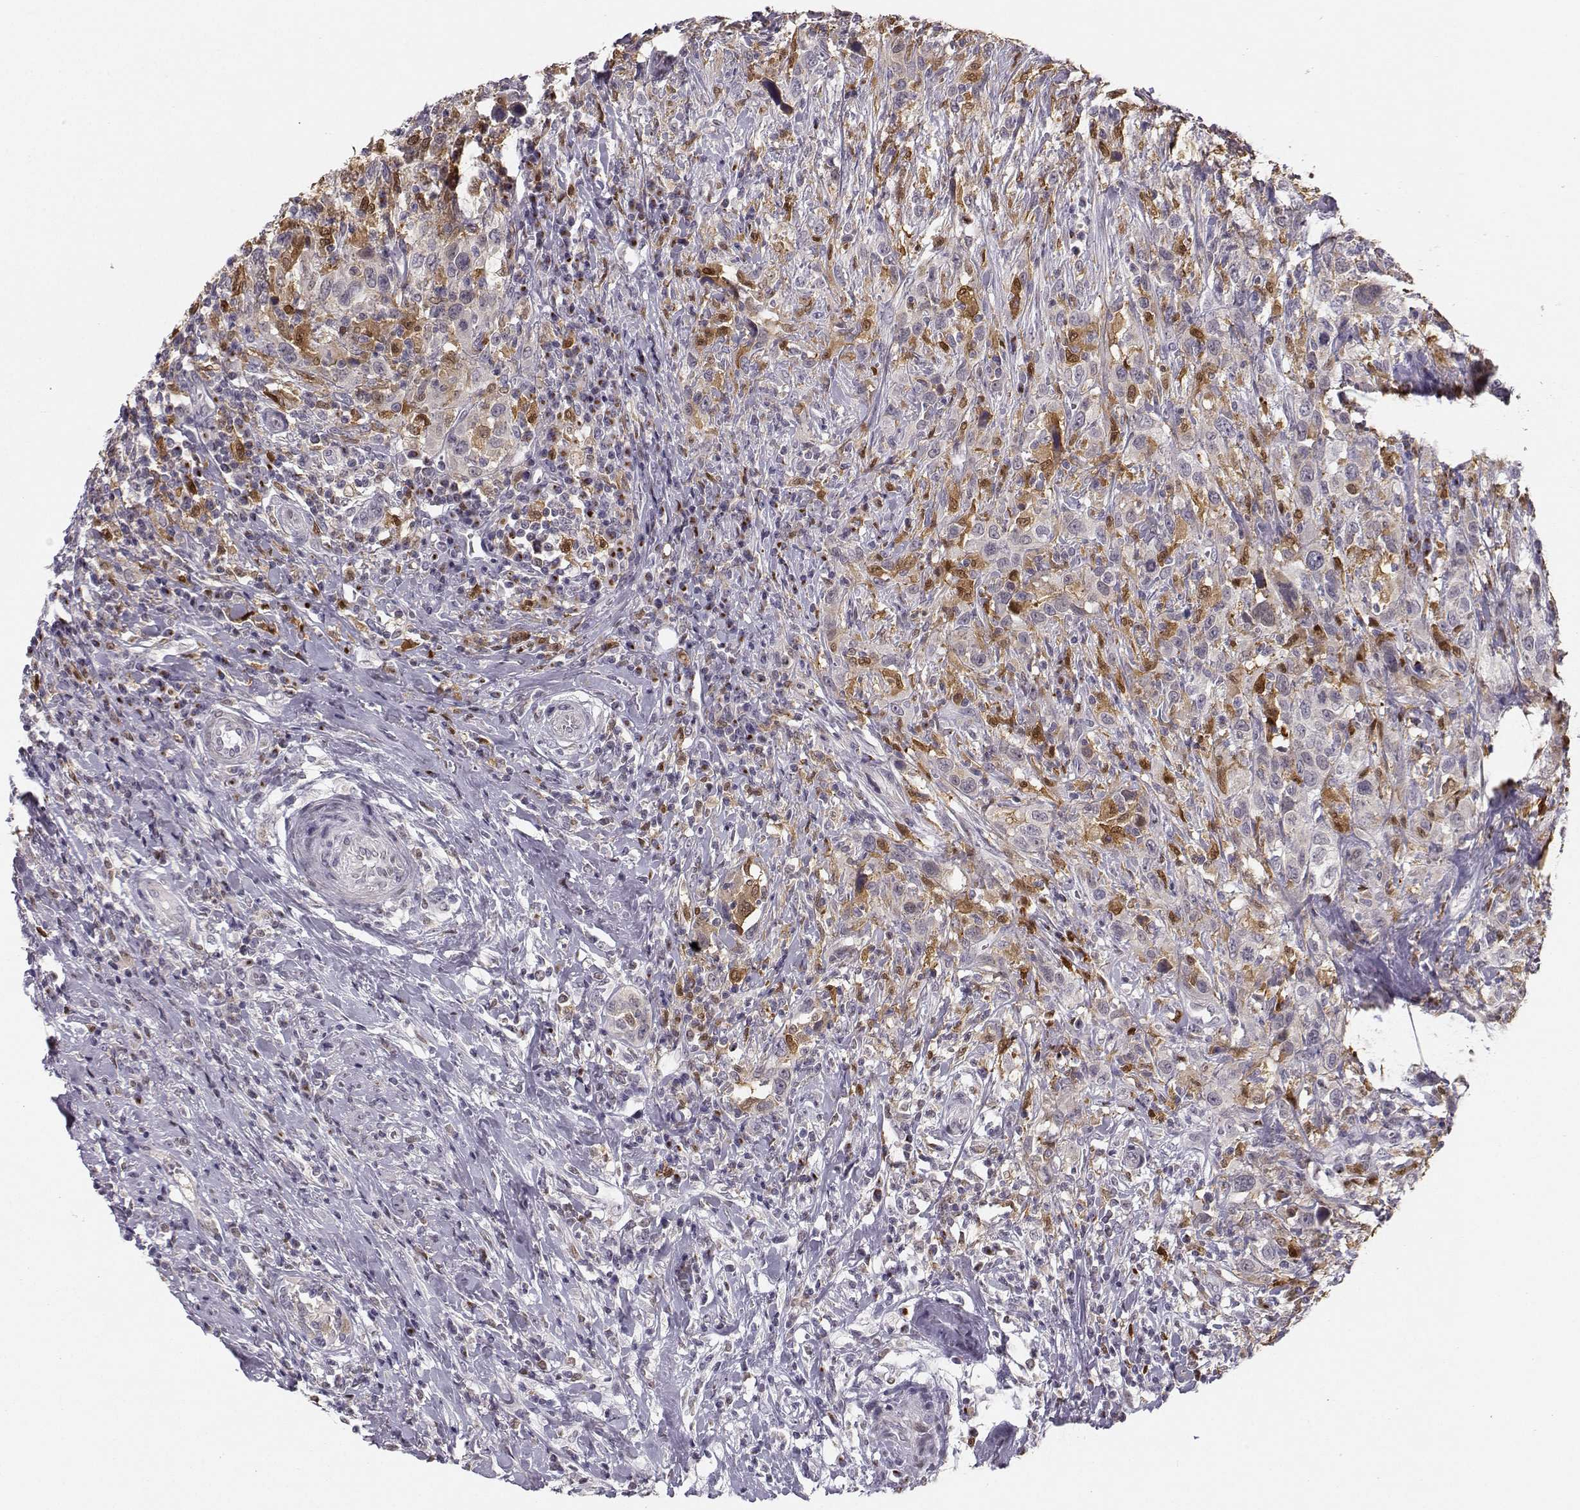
{"staining": {"intensity": "moderate", "quantity": "<25%", "location": "cytoplasmic/membranous"}, "tissue": "urothelial cancer", "cell_type": "Tumor cells", "image_type": "cancer", "snomed": [{"axis": "morphology", "description": "Urothelial carcinoma, NOS"}, {"axis": "morphology", "description": "Urothelial carcinoma, High grade"}, {"axis": "topography", "description": "Urinary bladder"}], "caption": "Human urothelial cancer stained for a protein (brown) shows moderate cytoplasmic/membranous positive positivity in about <25% of tumor cells.", "gene": "HTR7", "patient": {"sex": "female", "age": 64}}